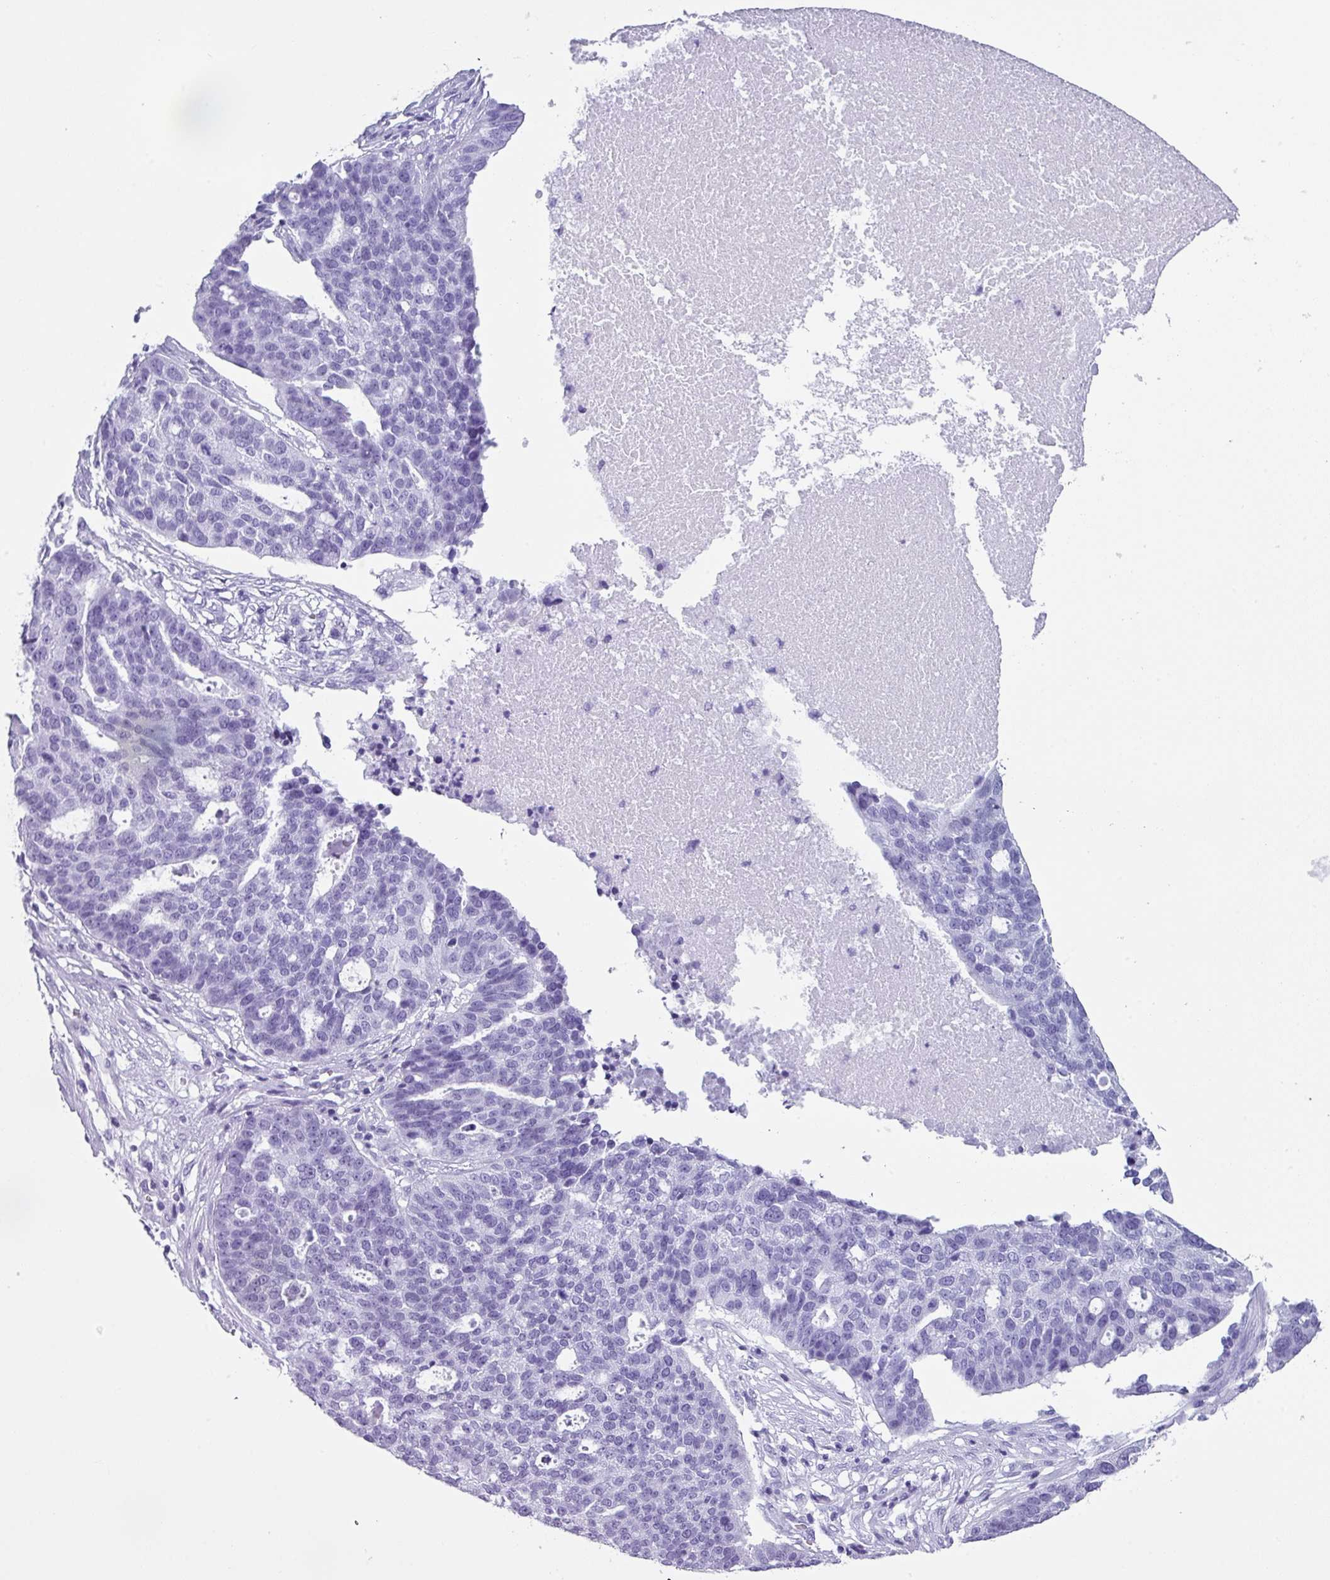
{"staining": {"intensity": "negative", "quantity": "none", "location": "none"}, "tissue": "ovarian cancer", "cell_type": "Tumor cells", "image_type": "cancer", "snomed": [{"axis": "morphology", "description": "Cystadenocarcinoma, serous, NOS"}, {"axis": "topography", "description": "Ovary"}], "caption": "There is no significant positivity in tumor cells of ovarian cancer (serous cystadenocarcinoma).", "gene": "PALS2", "patient": {"sex": "female", "age": 59}}